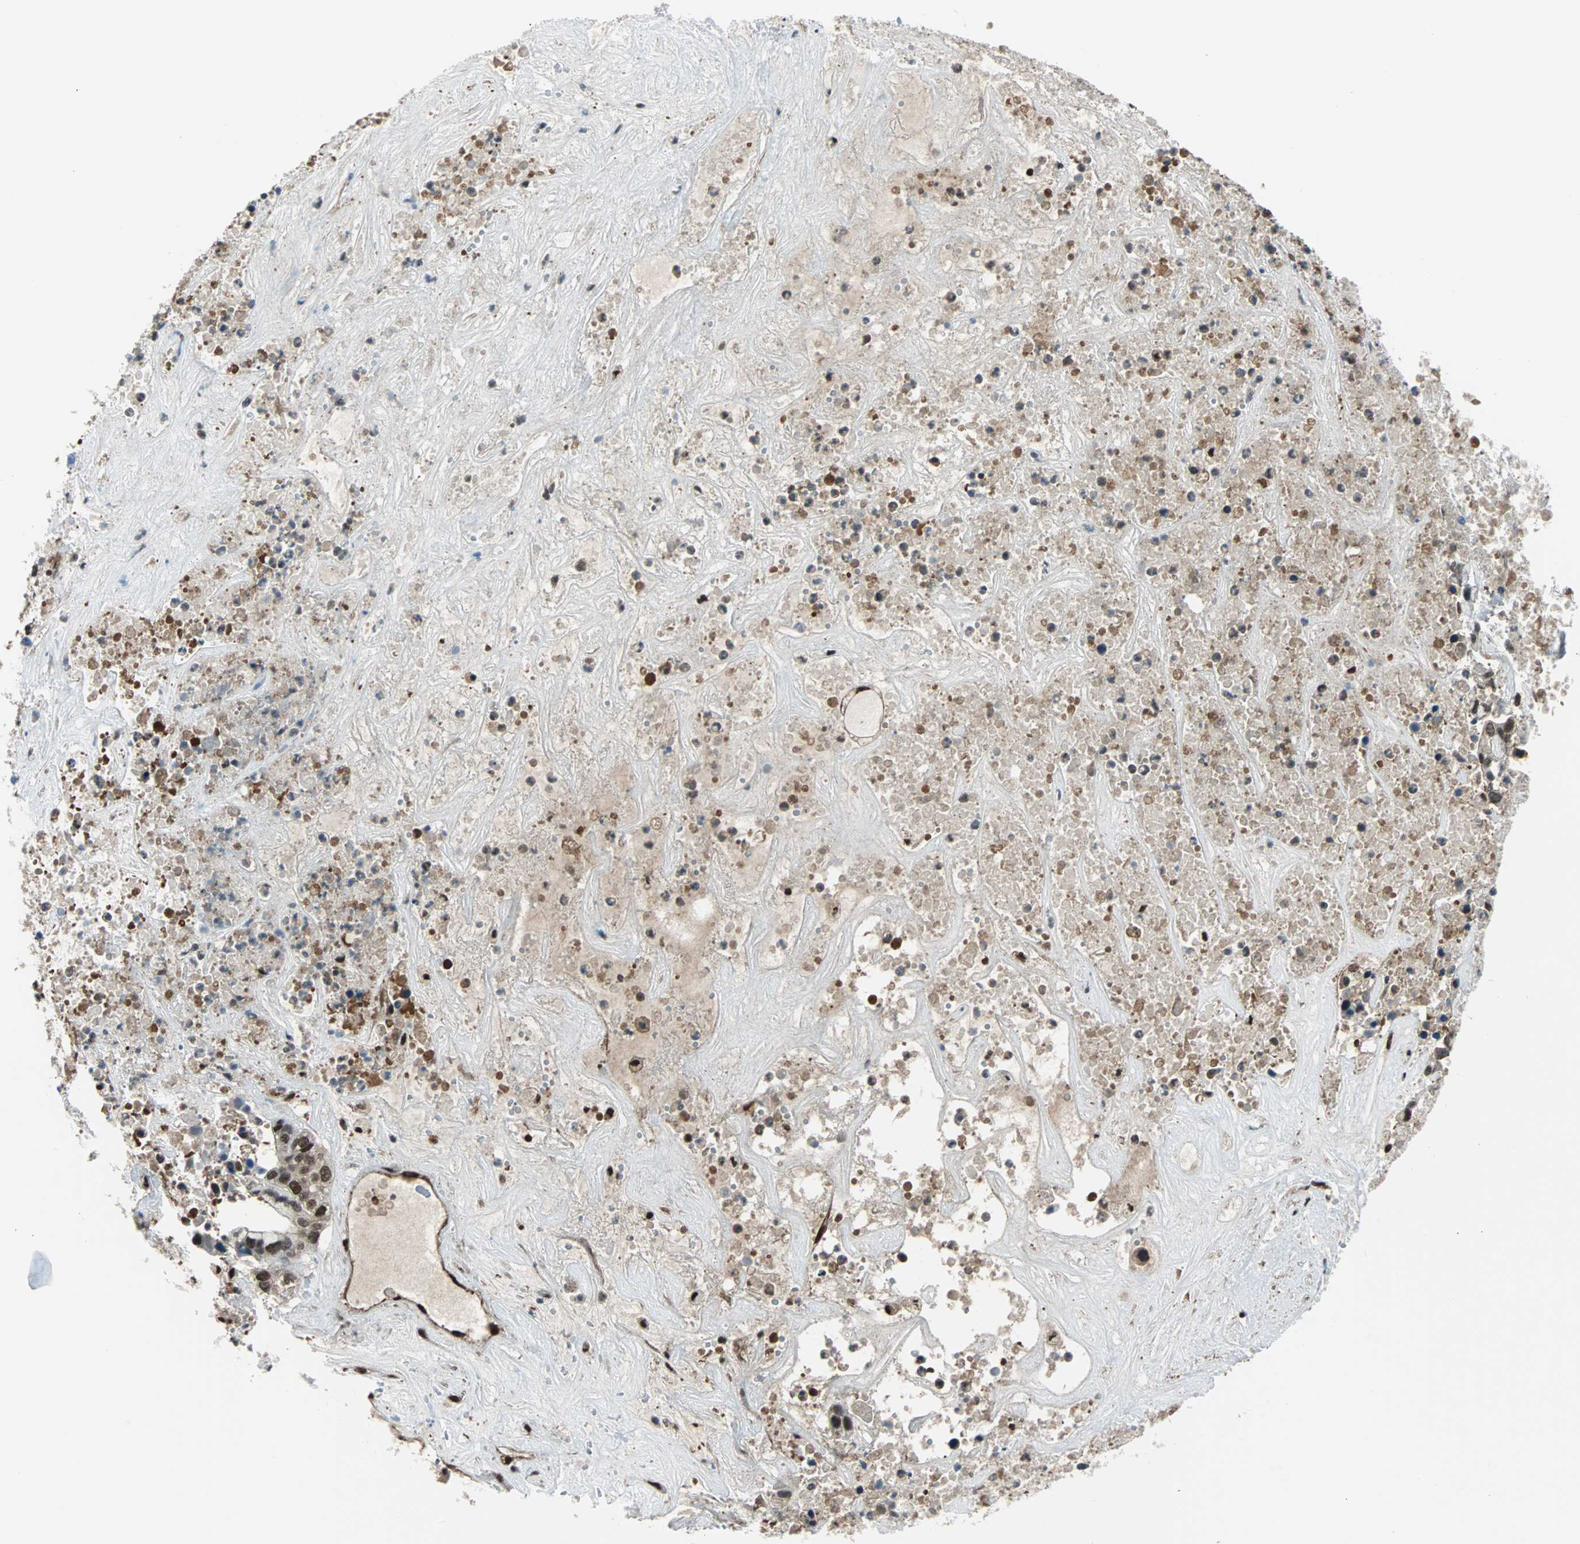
{"staining": {"intensity": "moderate", "quantity": ">75%", "location": "cytoplasmic/membranous,nuclear"}, "tissue": "liver cancer", "cell_type": "Tumor cells", "image_type": "cancer", "snomed": [{"axis": "morphology", "description": "Cholangiocarcinoma"}, {"axis": "topography", "description": "Liver"}], "caption": "Human liver cancer (cholangiocarcinoma) stained for a protein (brown) exhibits moderate cytoplasmic/membranous and nuclear positive positivity in approximately >75% of tumor cells.", "gene": "VCP", "patient": {"sex": "female", "age": 65}}